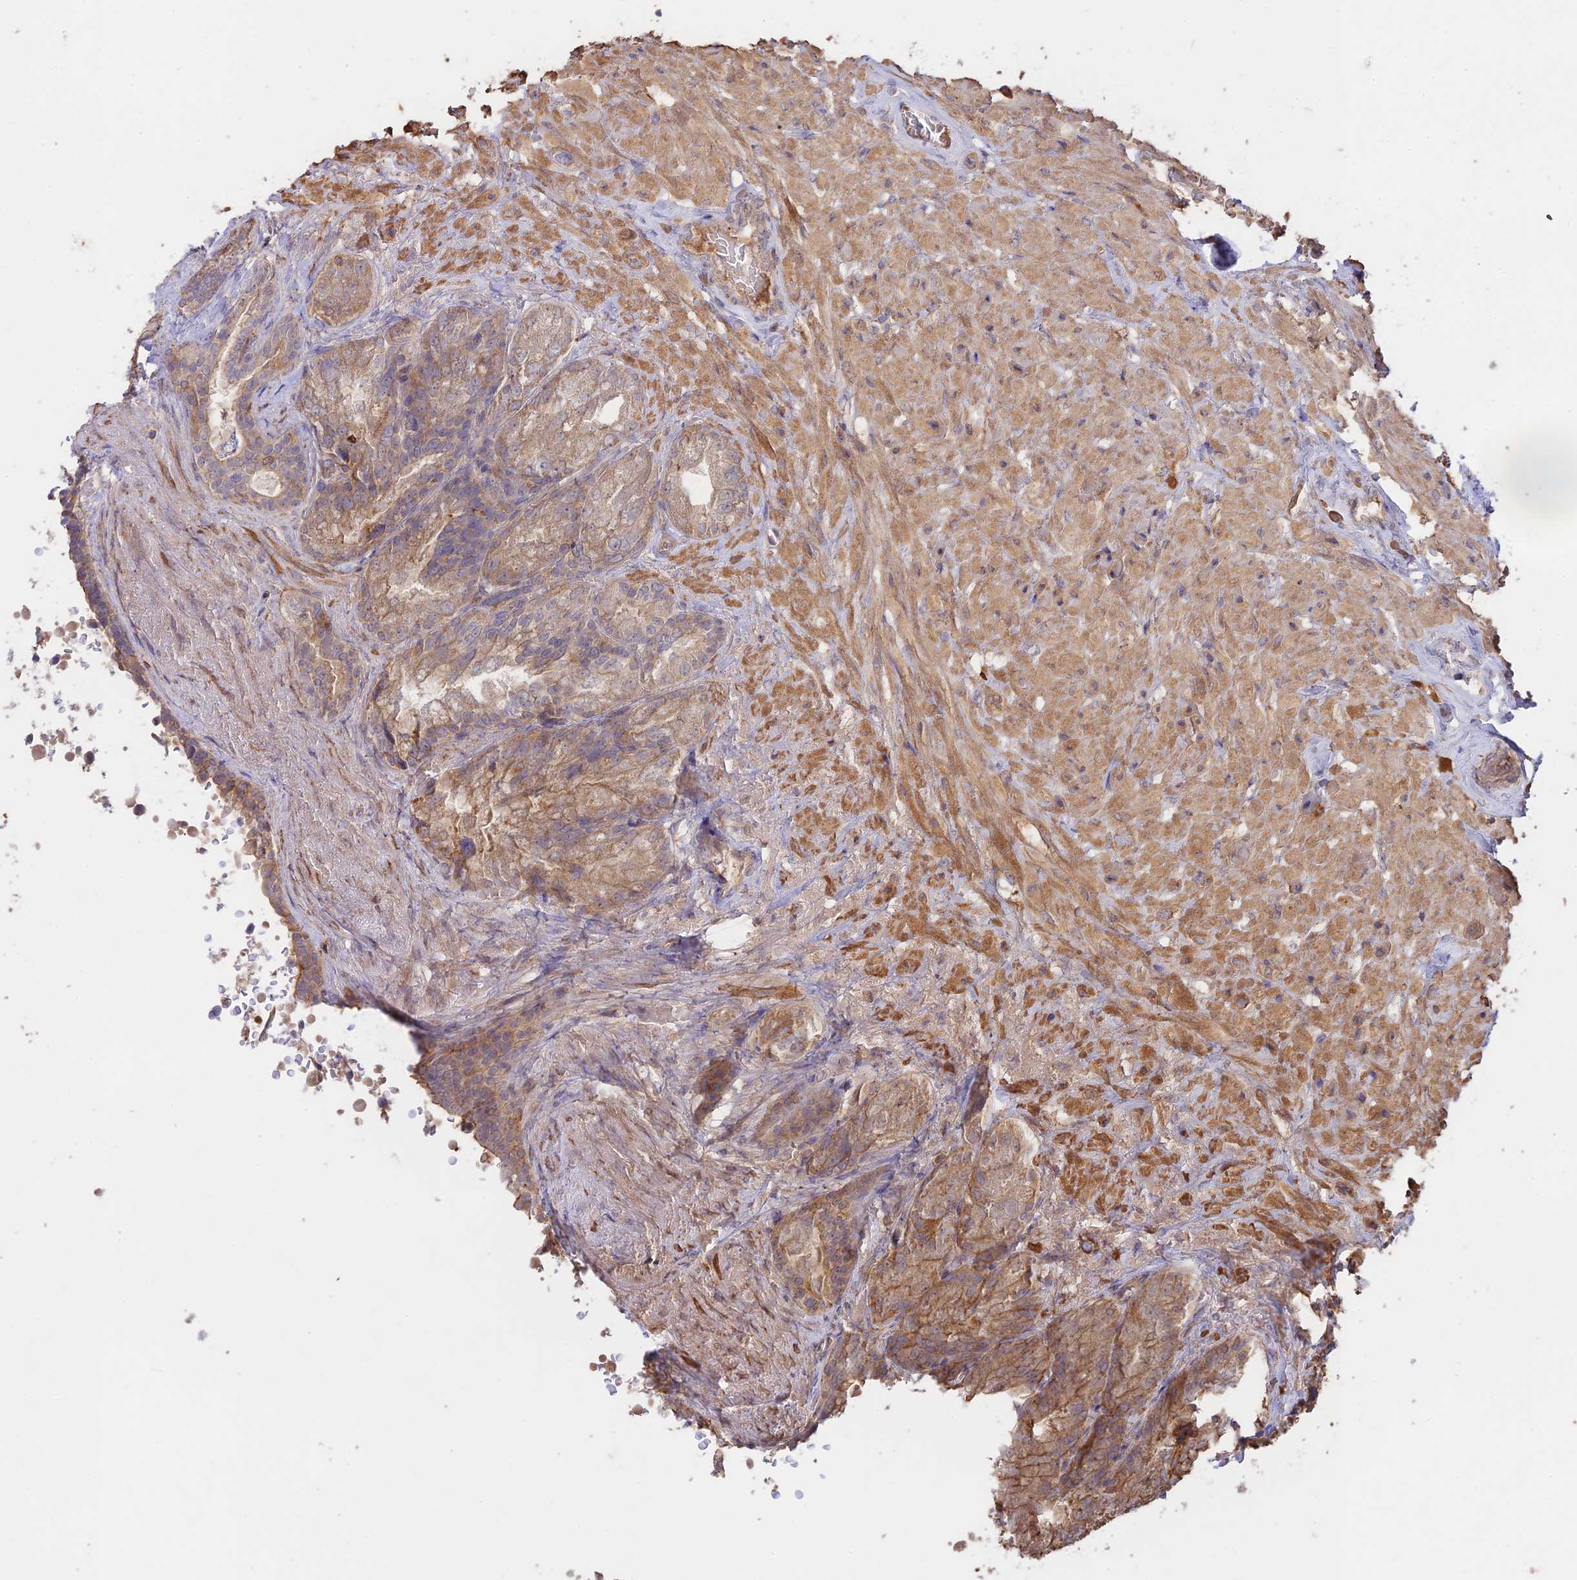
{"staining": {"intensity": "weak", "quantity": ">75%", "location": "cytoplasmic/membranous"}, "tissue": "seminal vesicle", "cell_type": "Glandular cells", "image_type": "normal", "snomed": [{"axis": "morphology", "description": "Normal tissue, NOS"}, {"axis": "topography", "description": "Seminal veicle"}, {"axis": "topography", "description": "Peripheral nerve tissue"}], "caption": "The photomicrograph displays immunohistochemical staining of benign seminal vesicle. There is weak cytoplasmic/membranous staining is present in approximately >75% of glandular cells.", "gene": "CLCF1", "patient": {"sex": "male", "age": 63}}